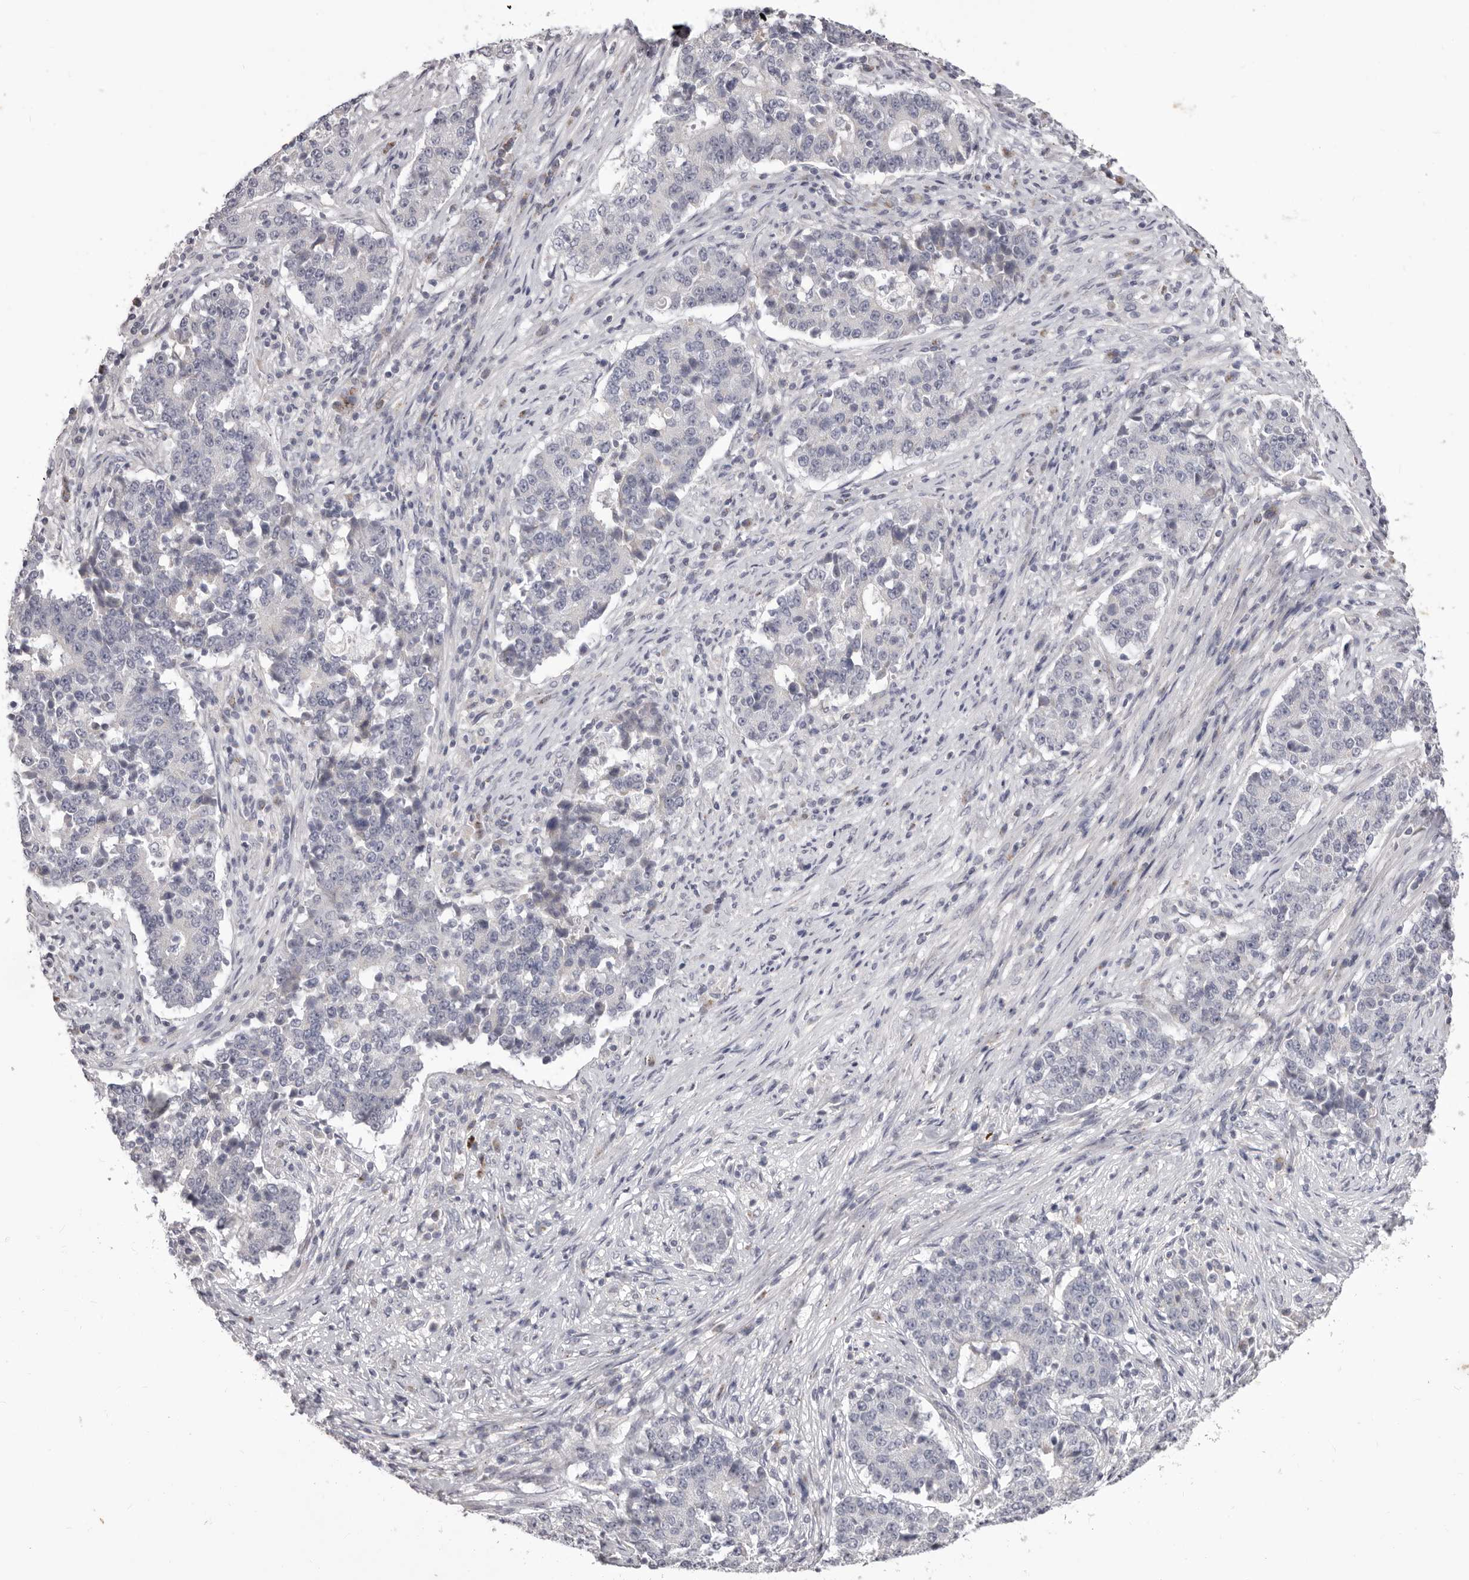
{"staining": {"intensity": "negative", "quantity": "none", "location": "none"}, "tissue": "stomach cancer", "cell_type": "Tumor cells", "image_type": "cancer", "snomed": [{"axis": "morphology", "description": "Adenocarcinoma, NOS"}, {"axis": "topography", "description": "Stomach"}], "caption": "High magnification brightfield microscopy of stomach adenocarcinoma stained with DAB (3,3'-diaminobenzidine) (brown) and counterstained with hematoxylin (blue): tumor cells show no significant positivity.", "gene": "PRMT2", "patient": {"sex": "male", "age": 59}}